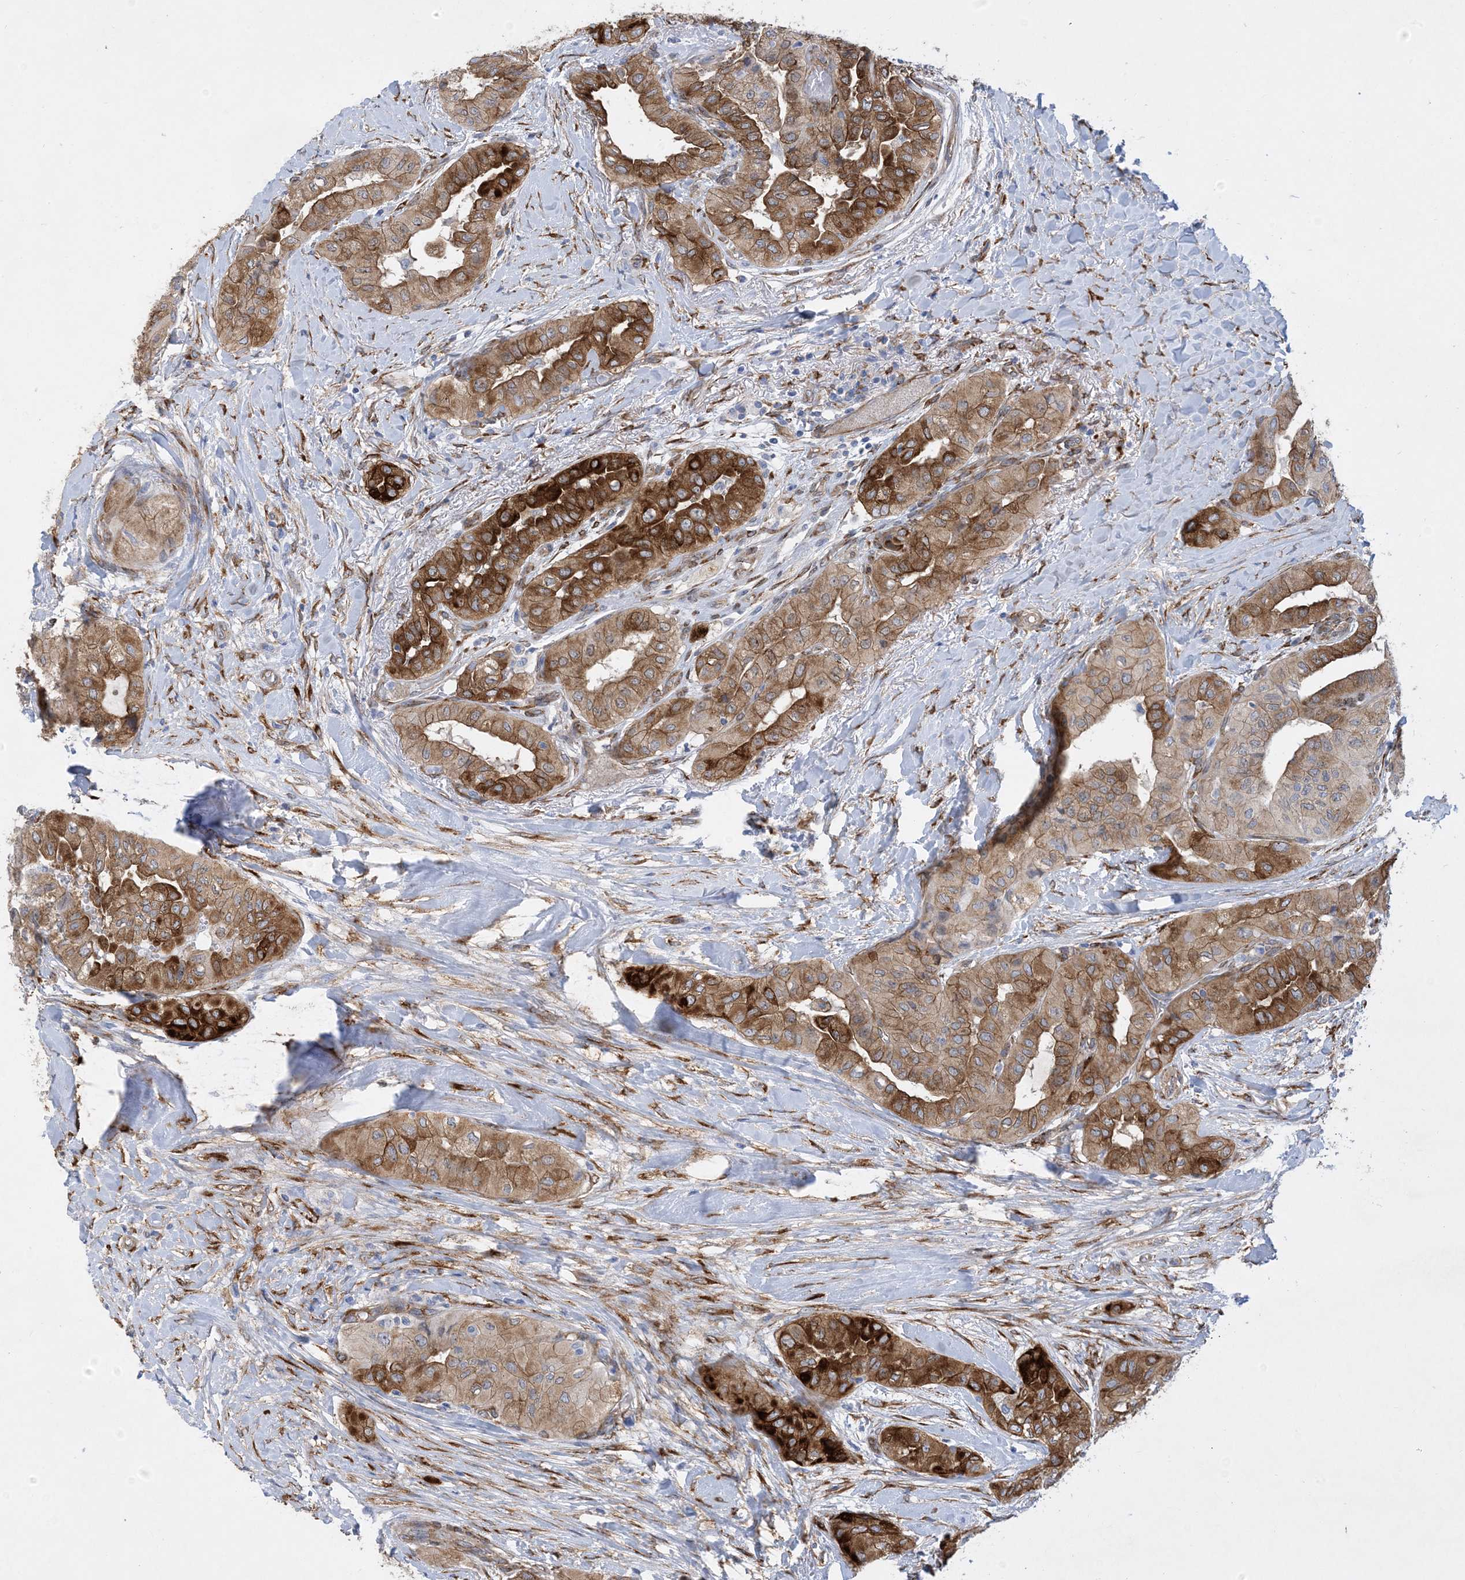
{"staining": {"intensity": "strong", "quantity": ">75%", "location": "cytoplasmic/membranous"}, "tissue": "thyroid cancer", "cell_type": "Tumor cells", "image_type": "cancer", "snomed": [{"axis": "morphology", "description": "Papillary adenocarcinoma, NOS"}, {"axis": "topography", "description": "Thyroid gland"}], "caption": "Thyroid cancer was stained to show a protein in brown. There is high levels of strong cytoplasmic/membranous positivity in approximately >75% of tumor cells. (DAB = brown stain, brightfield microscopy at high magnification).", "gene": "RBMS3", "patient": {"sex": "female", "age": 59}}